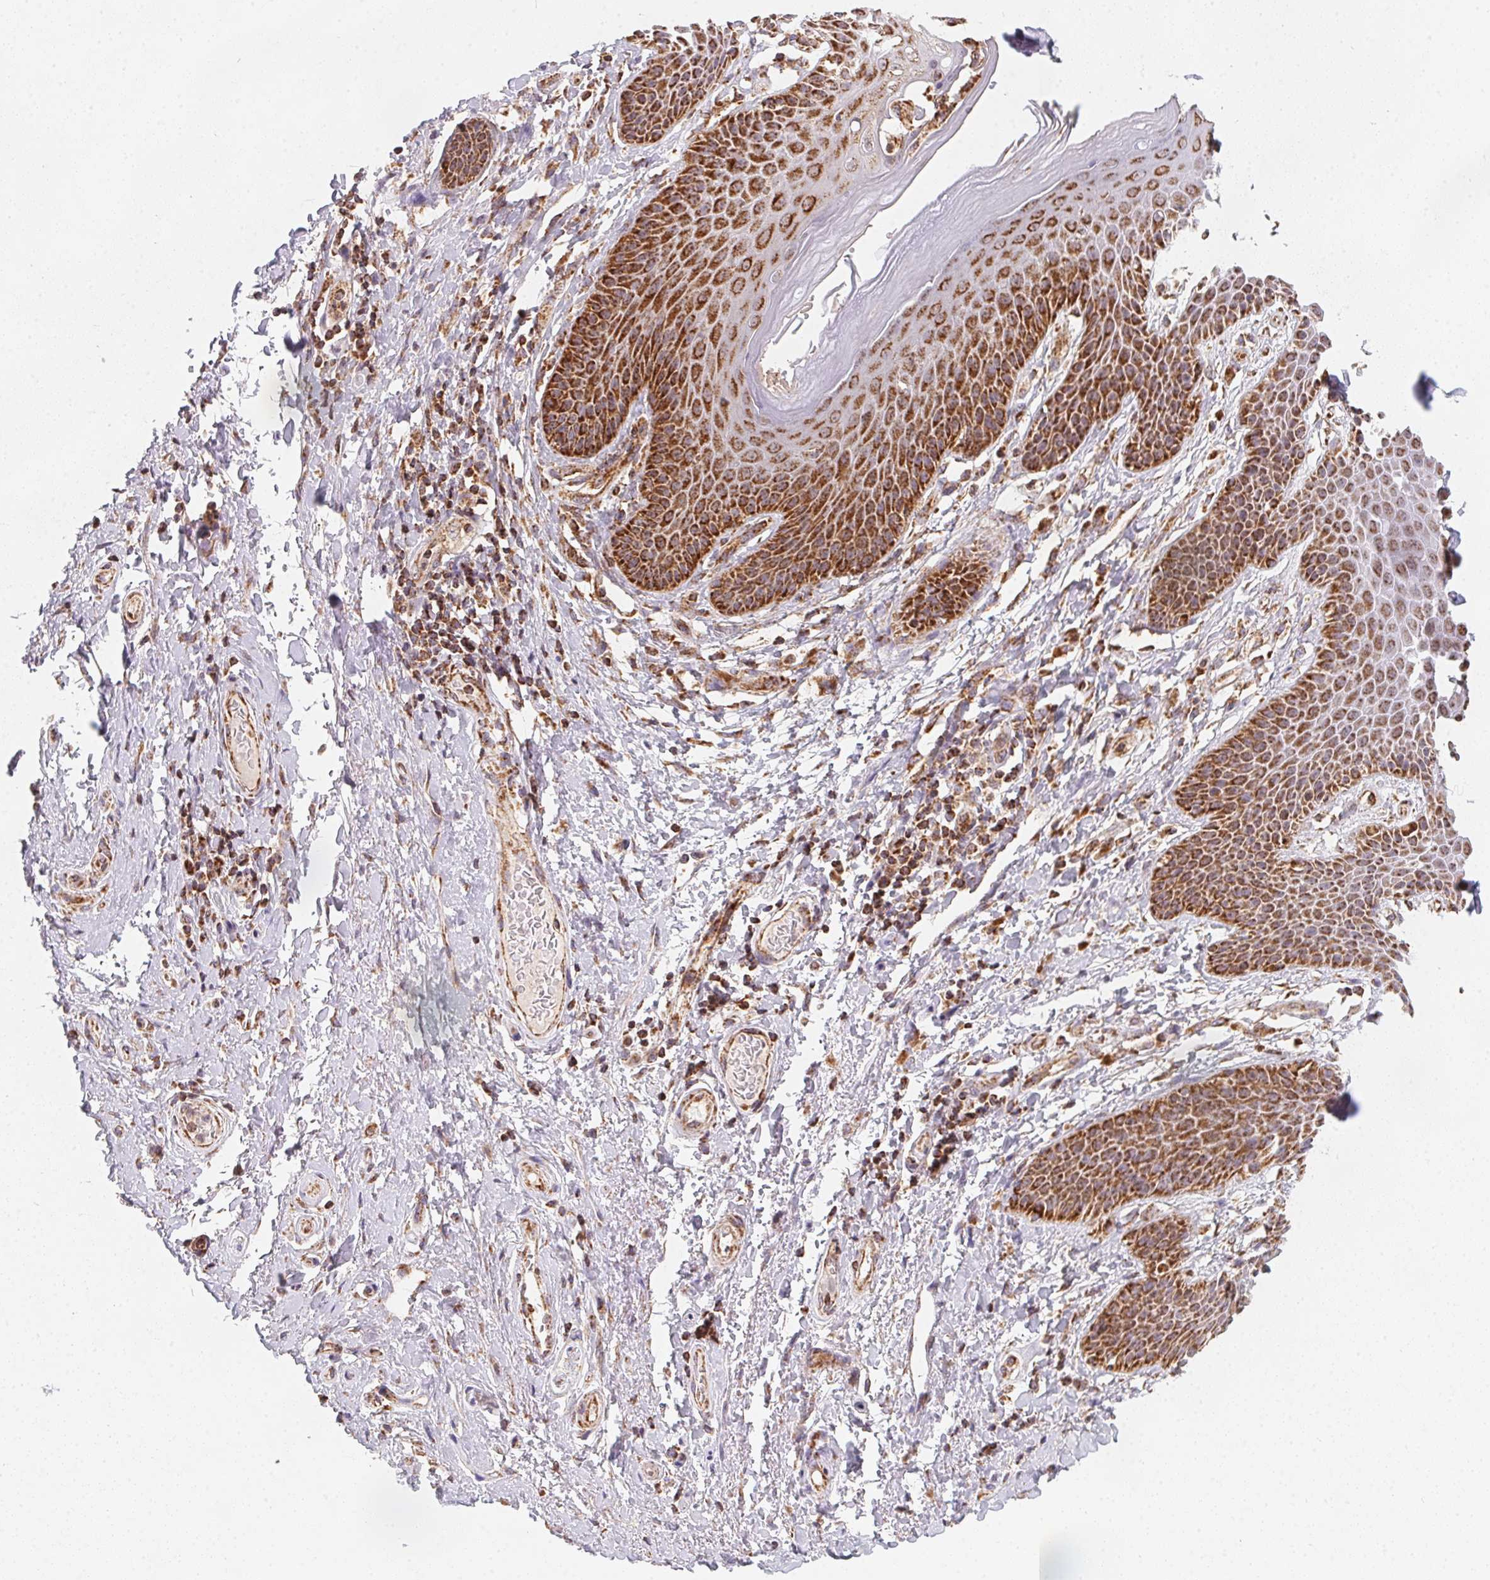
{"staining": {"intensity": "weak", "quantity": "<25%", "location": "cytoplasmic/membranous"}, "tissue": "adipose tissue", "cell_type": "Adipocytes", "image_type": "normal", "snomed": [{"axis": "morphology", "description": "Normal tissue, NOS"}, {"axis": "topography", "description": "Peripheral nerve tissue"}], "caption": "Immunohistochemical staining of benign human adipose tissue exhibits no significant staining in adipocytes.", "gene": "NDUFS6", "patient": {"sex": "male", "age": 51}}